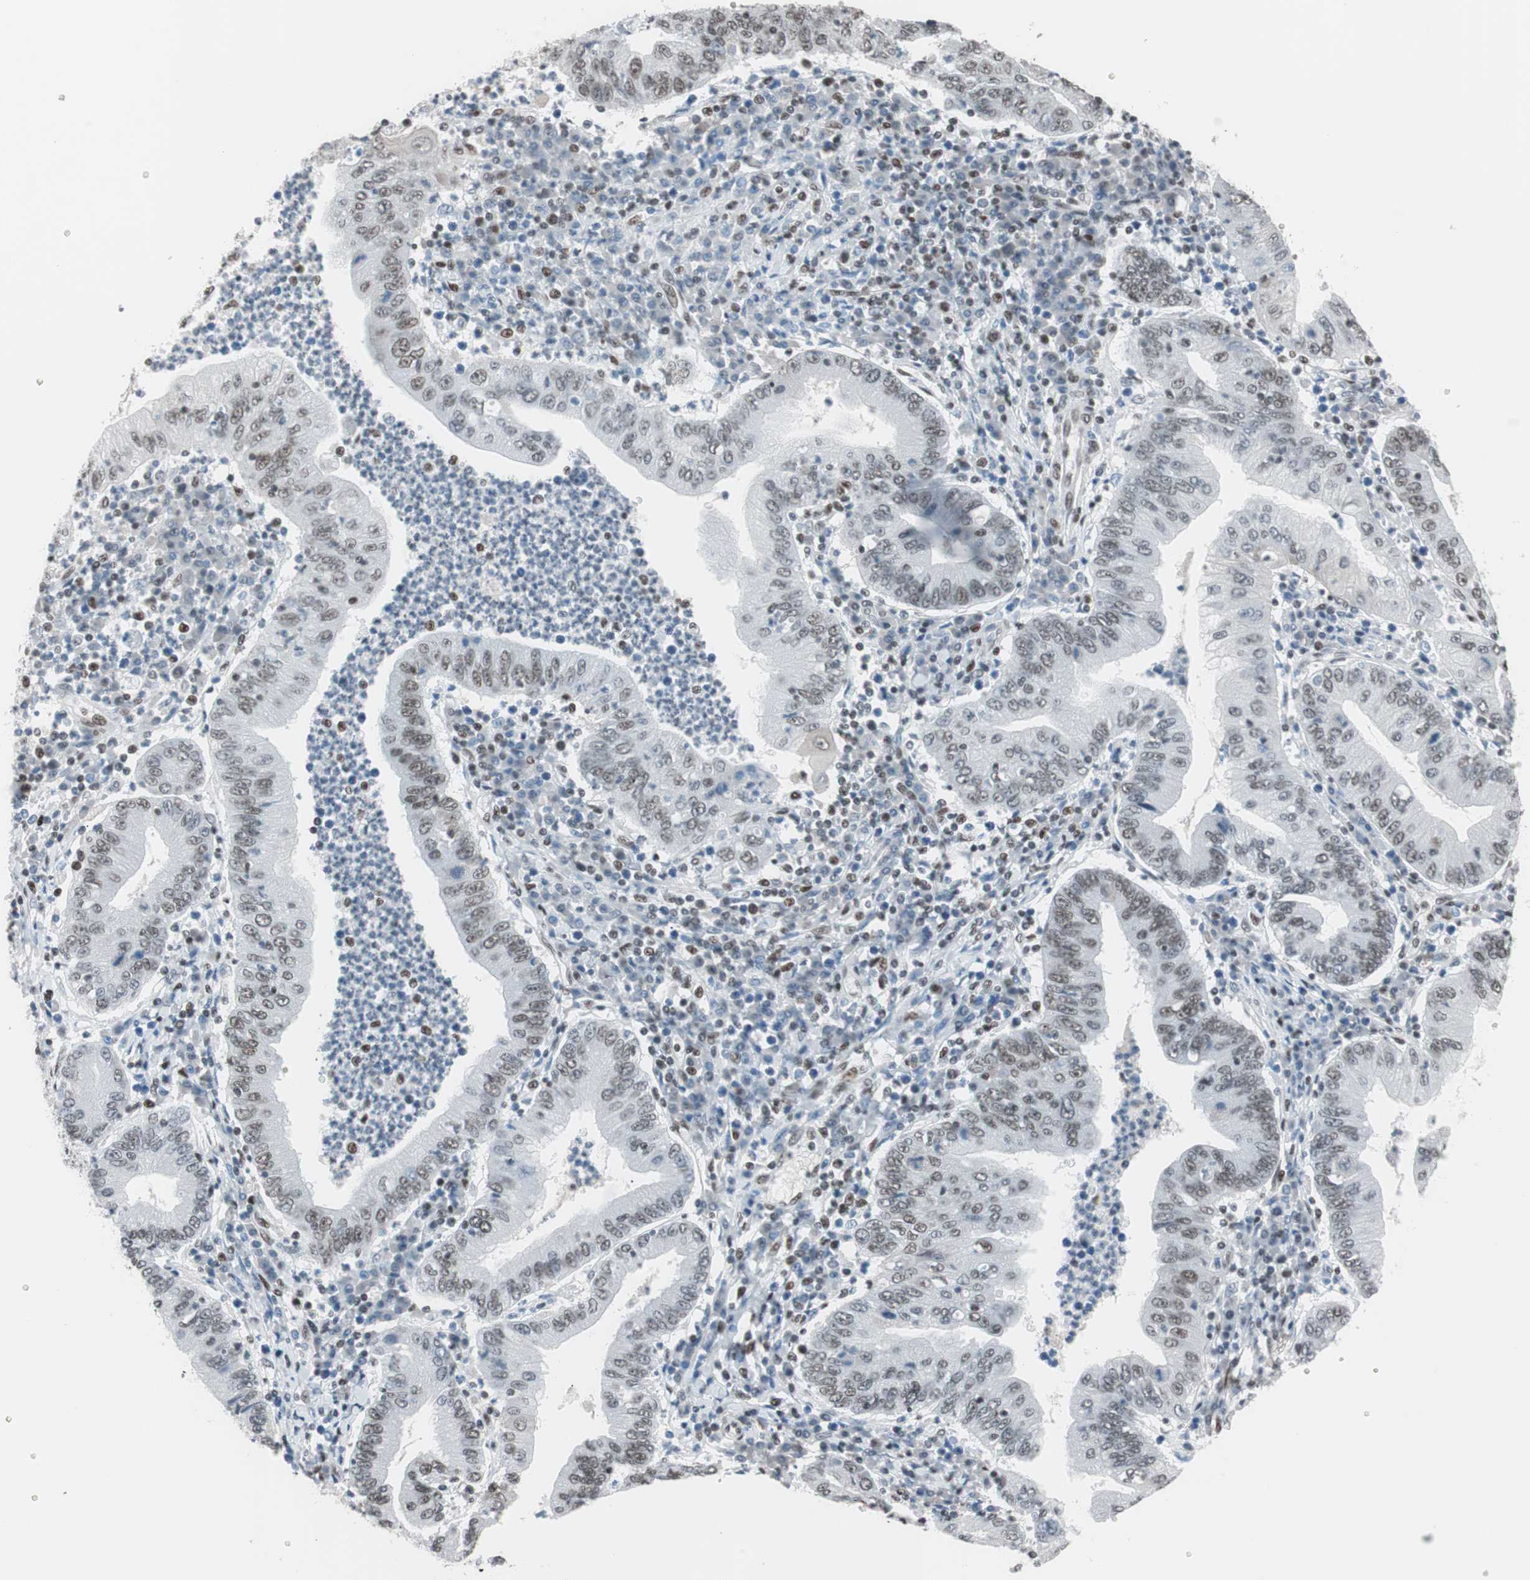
{"staining": {"intensity": "weak", "quantity": "25%-75%", "location": "nuclear"}, "tissue": "stomach cancer", "cell_type": "Tumor cells", "image_type": "cancer", "snomed": [{"axis": "morphology", "description": "Normal tissue, NOS"}, {"axis": "morphology", "description": "Adenocarcinoma, NOS"}, {"axis": "topography", "description": "Esophagus"}, {"axis": "topography", "description": "Stomach, upper"}, {"axis": "topography", "description": "Peripheral nerve tissue"}], "caption": "This is a micrograph of immunohistochemistry staining of adenocarcinoma (stomach), which shows weak staining in the nuclear of tumor cells.", "gene": "ARID1A", "patient": {"sex": "male", "age": 62}}